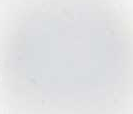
{"staining": {"intensity": "negative", "quantity": "none", "location": "none"}, "tissue": "adrenal gland", "cell_type": "Glandular cells", "image_type": "normal", "snomed": [{"axis": "morphology", "description": "Normal tissue, NOS"}, {"axis": "topography", "description": "Adrenal gland"}], "caption": "Adrenal gland stained for a protein using immunohistochemistry reveals no positivity glandular cells.", "gene": "LY6K", "patient": {"sex": "male", "age": 53}}